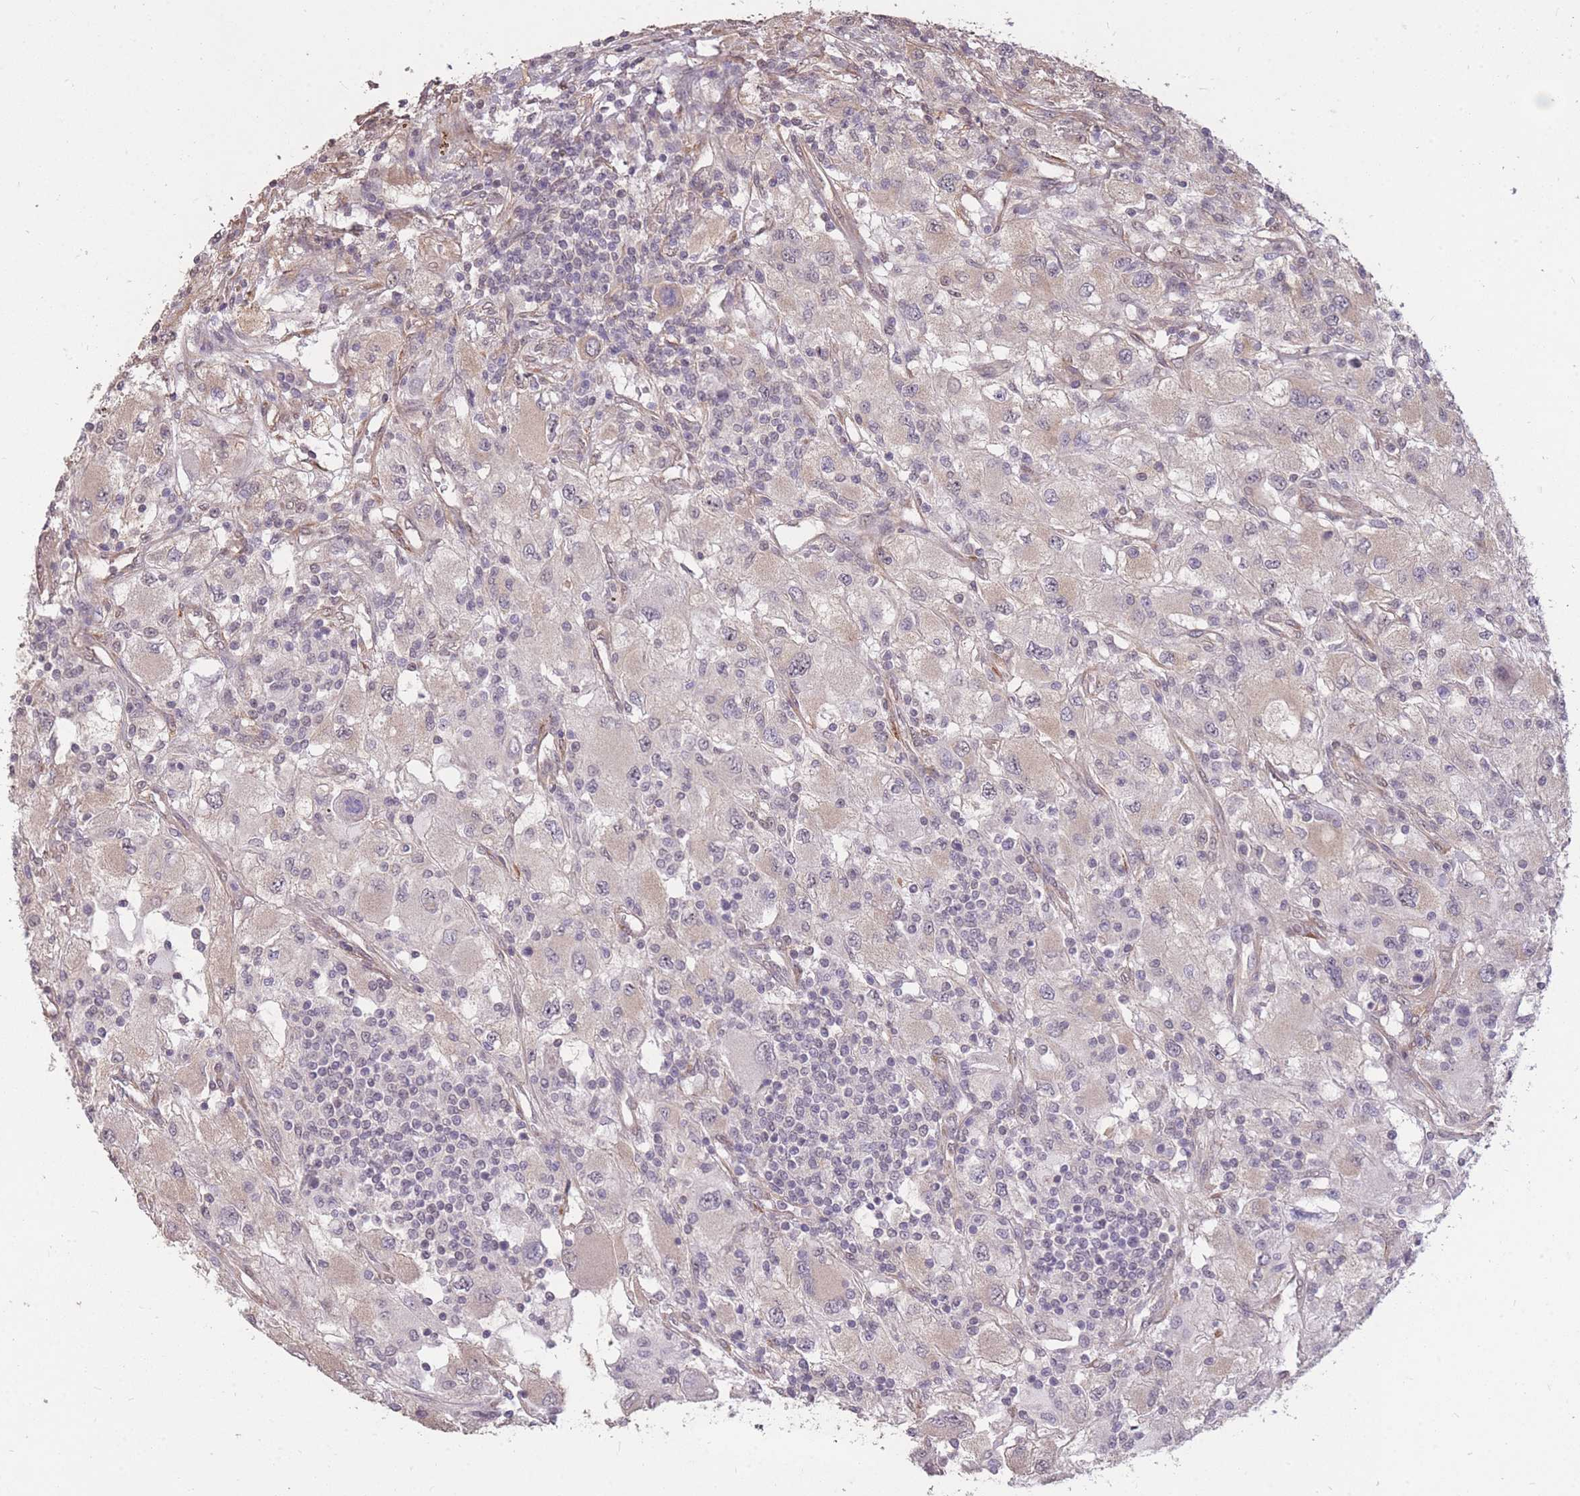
{"staining": {"intensity": "negative", "quantity": "none", "location": "none"}, "tissue": "renal cancer", "cell_type": "Tumor cells", "image_type": "cancer", "snomed": [{"axis": "morphology", "description": "Adenocarcinoma, NOS"}, {"axis": "topography", "description": "Kidney"}], "caption": "This is a photomicrograph of immunohistochemistry (IHC) staining of adenocarcinoma (renal), which shows no staining in tumor cells.", "gene": "DYNC1LI2", "patient": {"sex": "female", "age": 67}}